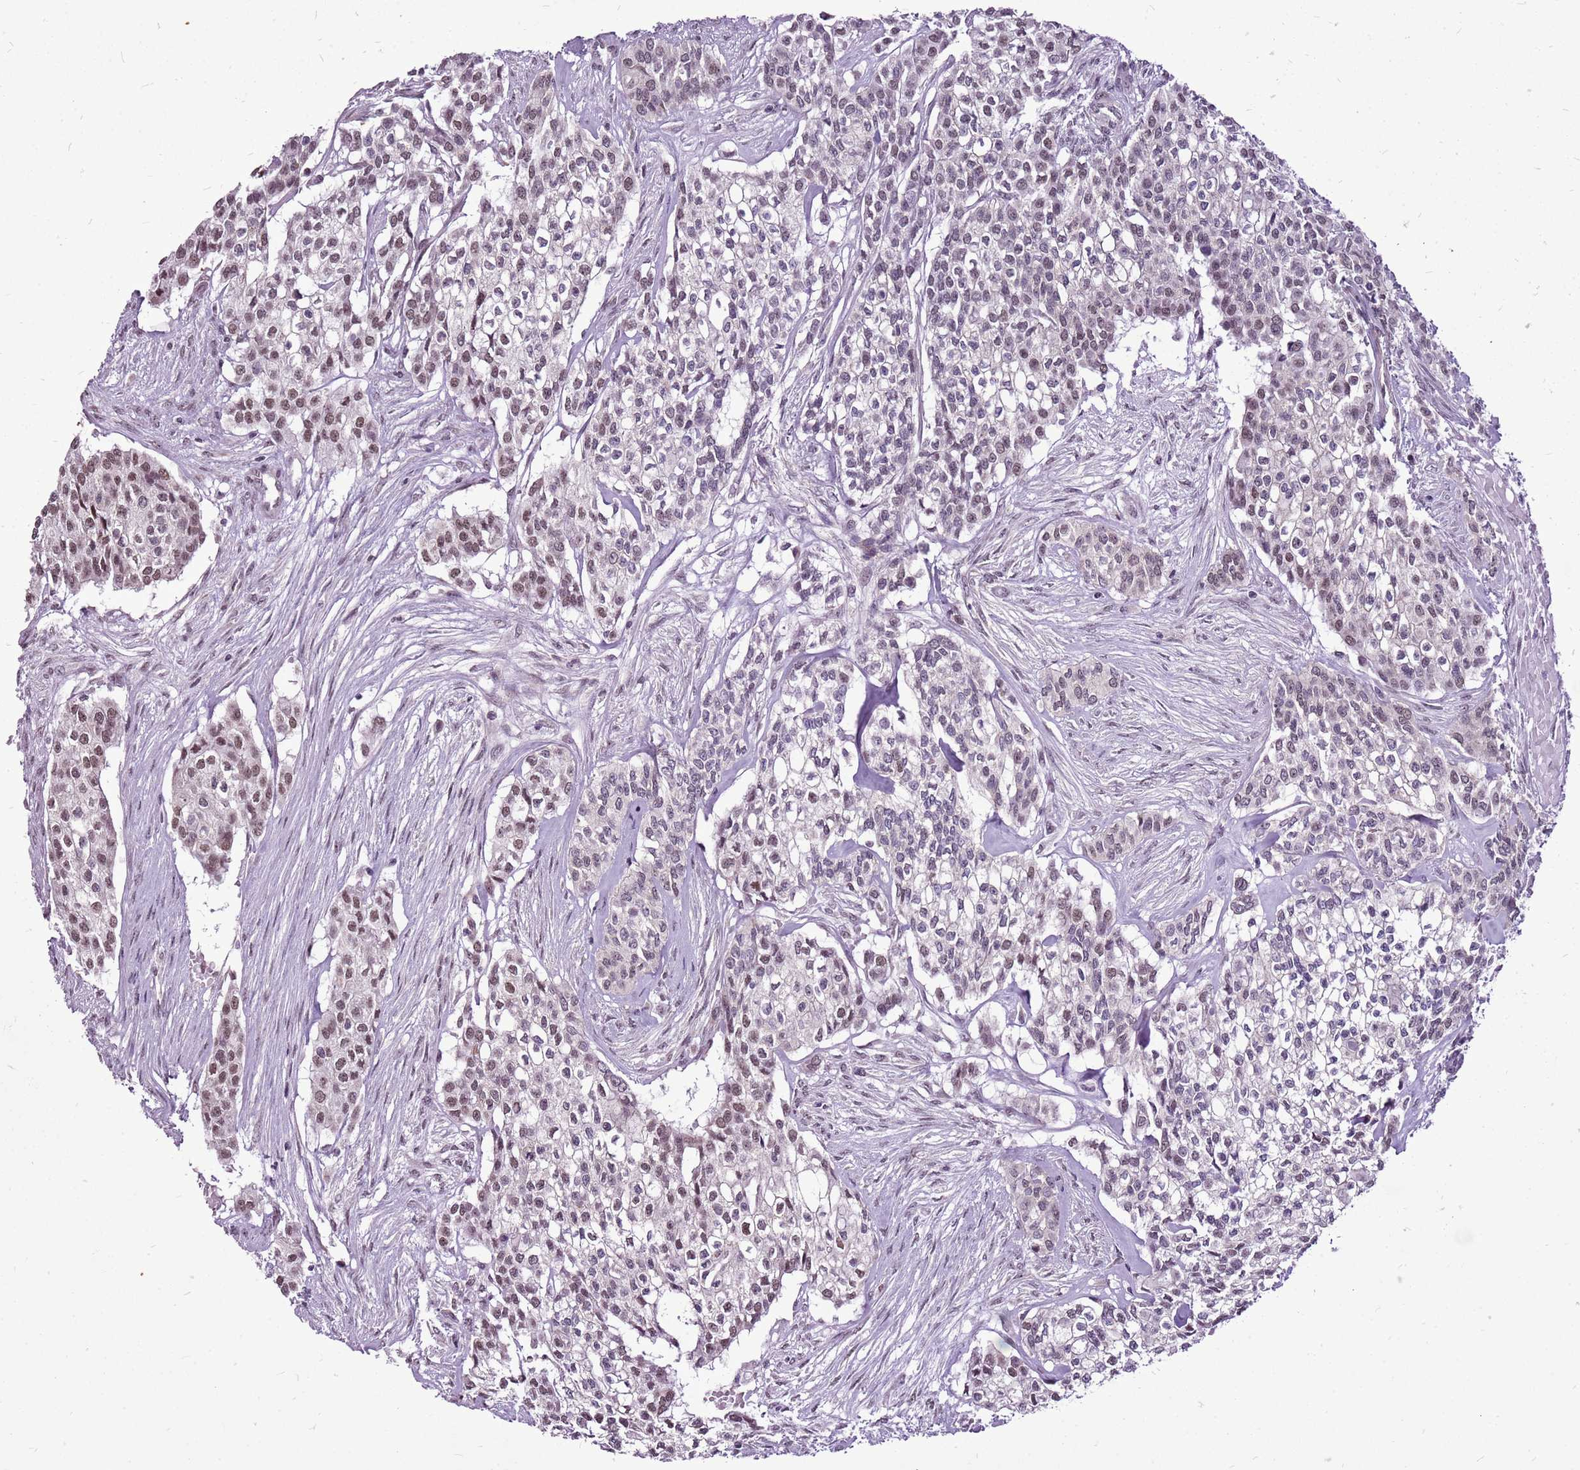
{"staining": {"intensity": "moderate", "quantity": "25%-75%", "location": "nuclear"}, "tissue": "head and neck cancer", "cell_type": "Tumor cells", "image_type": "cancer", "snomed": [{"axis": "morphology", "description": "Adenocarcinoma, NOS"}, {"axis": "topography", "description": "Head-Neck"}], "caption": "Human head and neck adenocarcinoma stained with a brown dye displays moderate nuclear positive expression in about 25%-75% of tumor cells.", "gene": "CCDC166", "patient": {"sex": "male", "age": 81}}